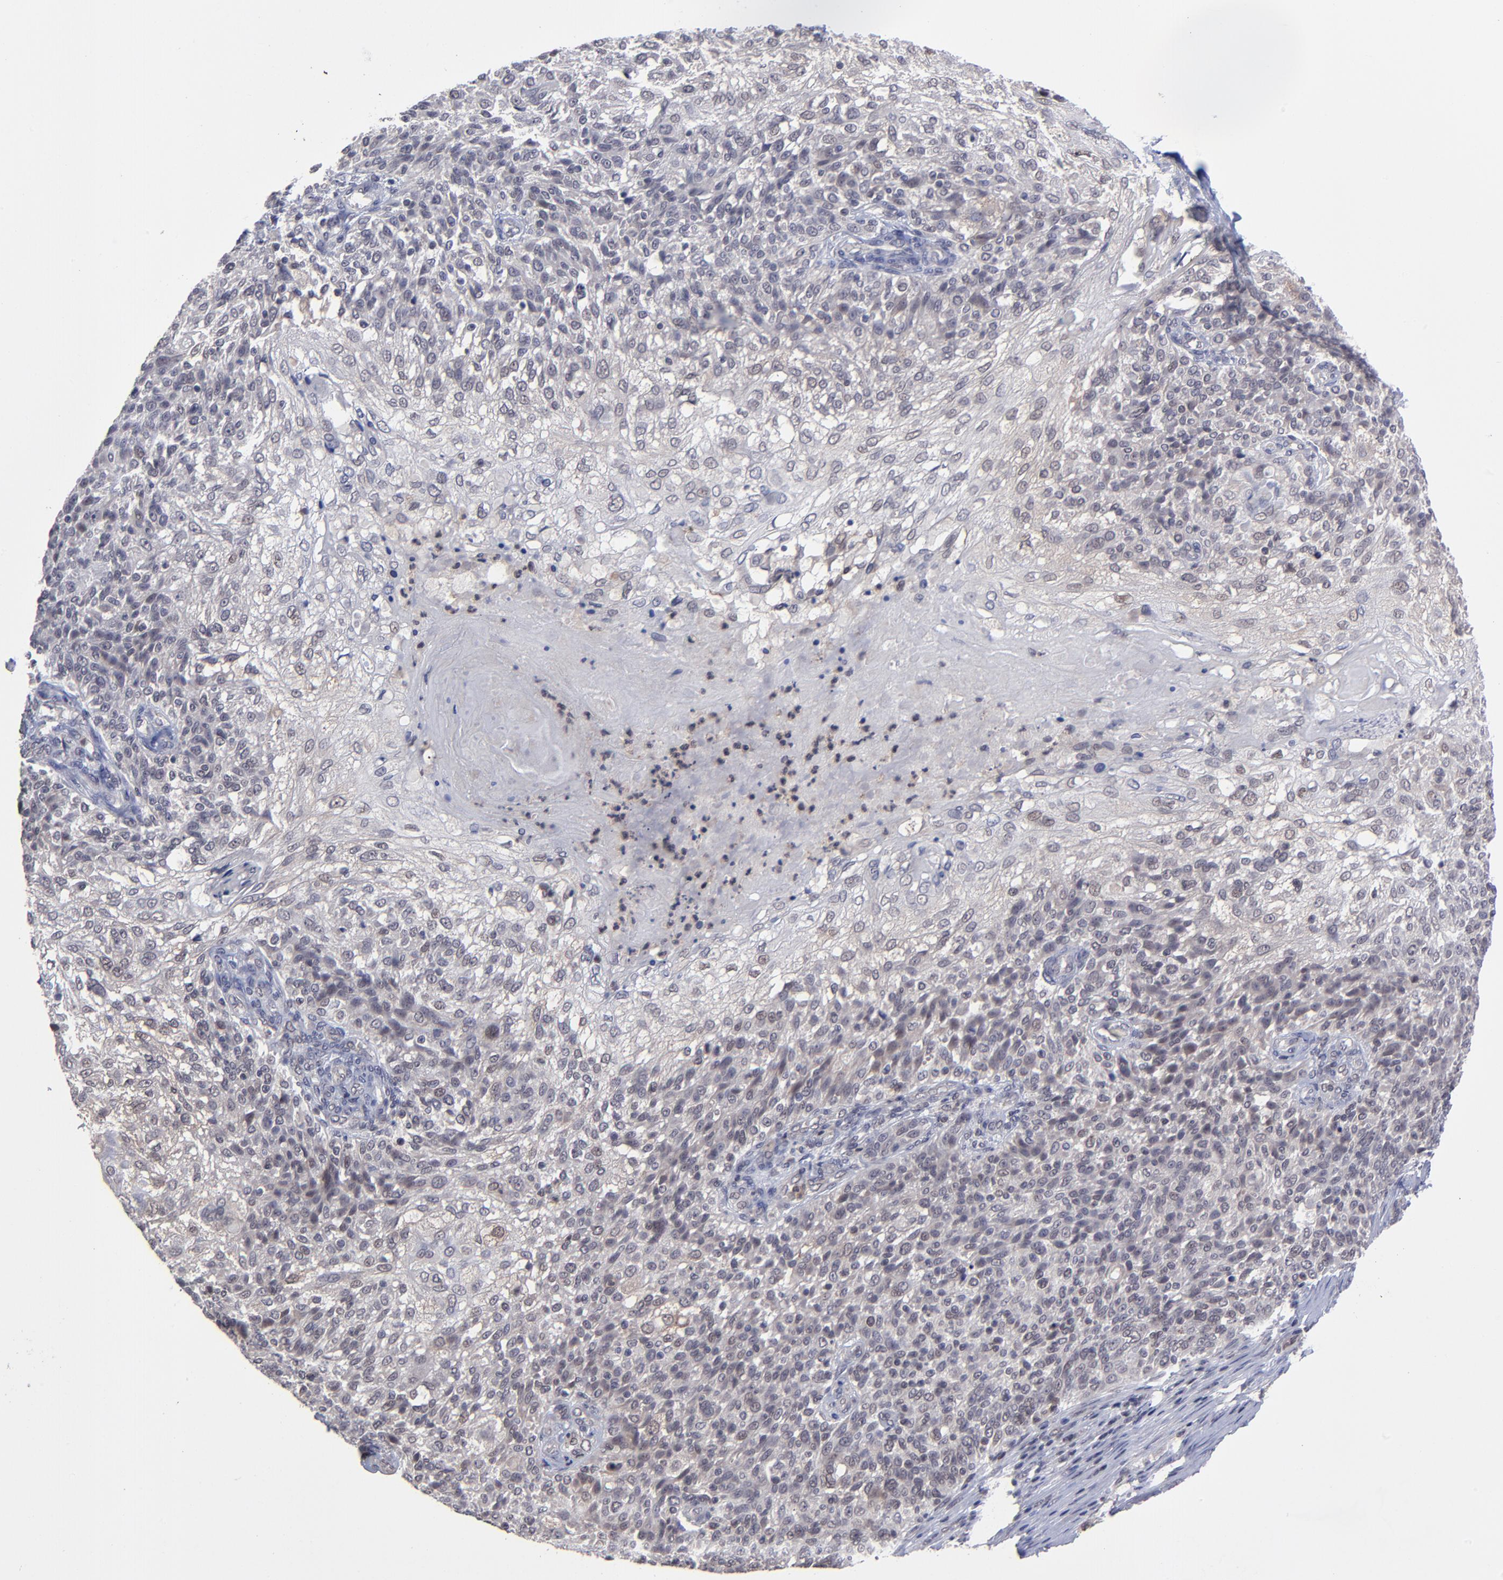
{"staining": {"intensity": "negative", "quantity": "none", "location": "none"}, "tissue": "skin cancer", "cell_type": "Tumor cells", "image_type": "cancer", "snomed": [{"axis": "morphology", "description": "Normal tissue, NOS"}, {"axis": "morphology", "description": "Squamous cell carcinoma, NOS"}, {"axis": "topography", "description": "Skin"}], "caption": "IHC of squamous cell carcinoma (skin) reveals no positivity in tumor cells.", "gene": "ZNF419", "patient": {"sex": "female", "age": 83}}